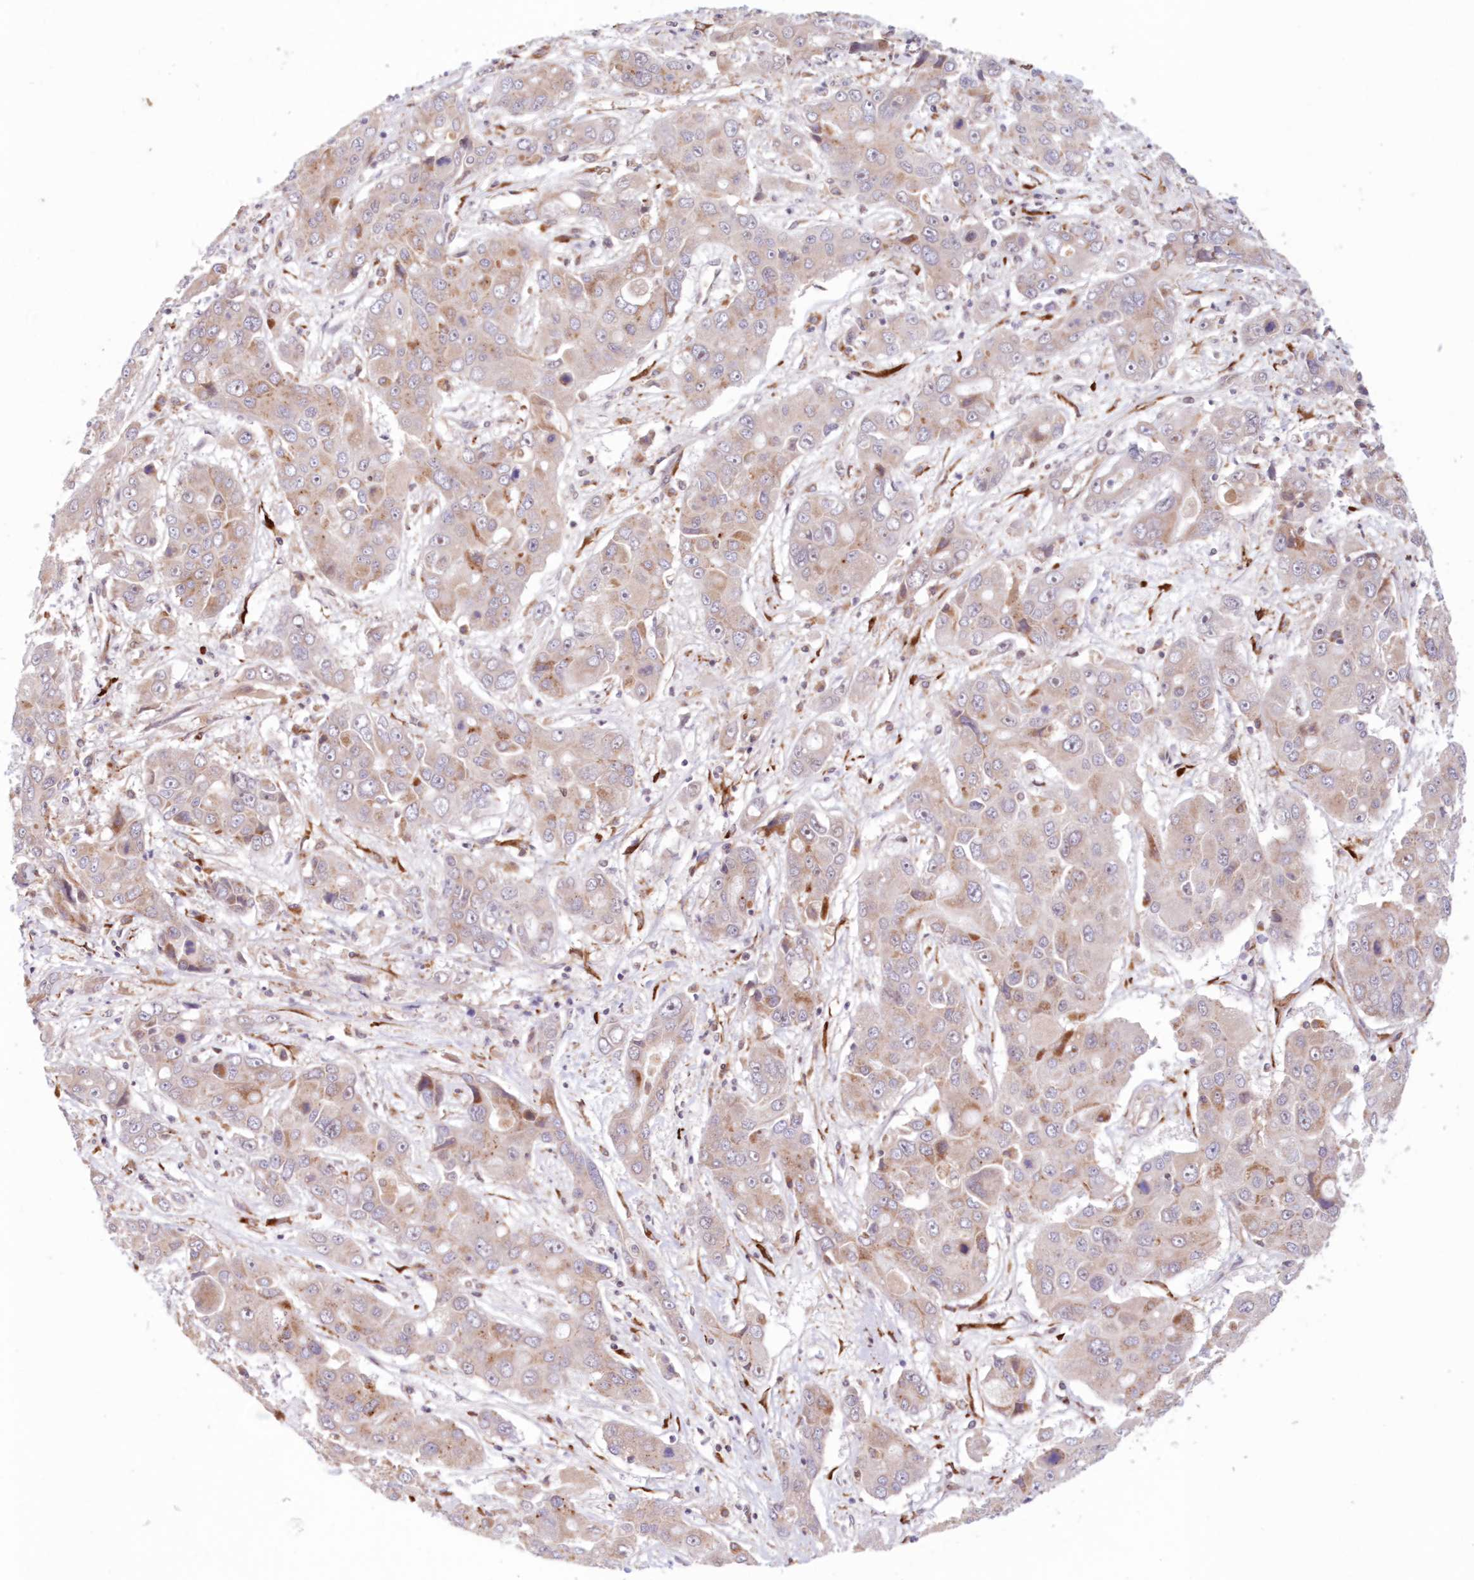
{"staining": {"intensity": "weak", "quantity": "<25%", "location": "cytoplasmic/membranous"}, "tissue": "liver cancer", "cell_type": "Tumor cells", "image_type": "cancer", "snomed": [{"axis": "morphology", "description": "Cholangiocarcinoma"}, {"axis": "topography", "description": "Liver"}], "caption": "The histopathology image demonstrates no significant positivity in tumor cells of liver cholangiocarcinoma.", "gene": "PCYOX1L", "patient": {"sex": "male", "age": 67}}